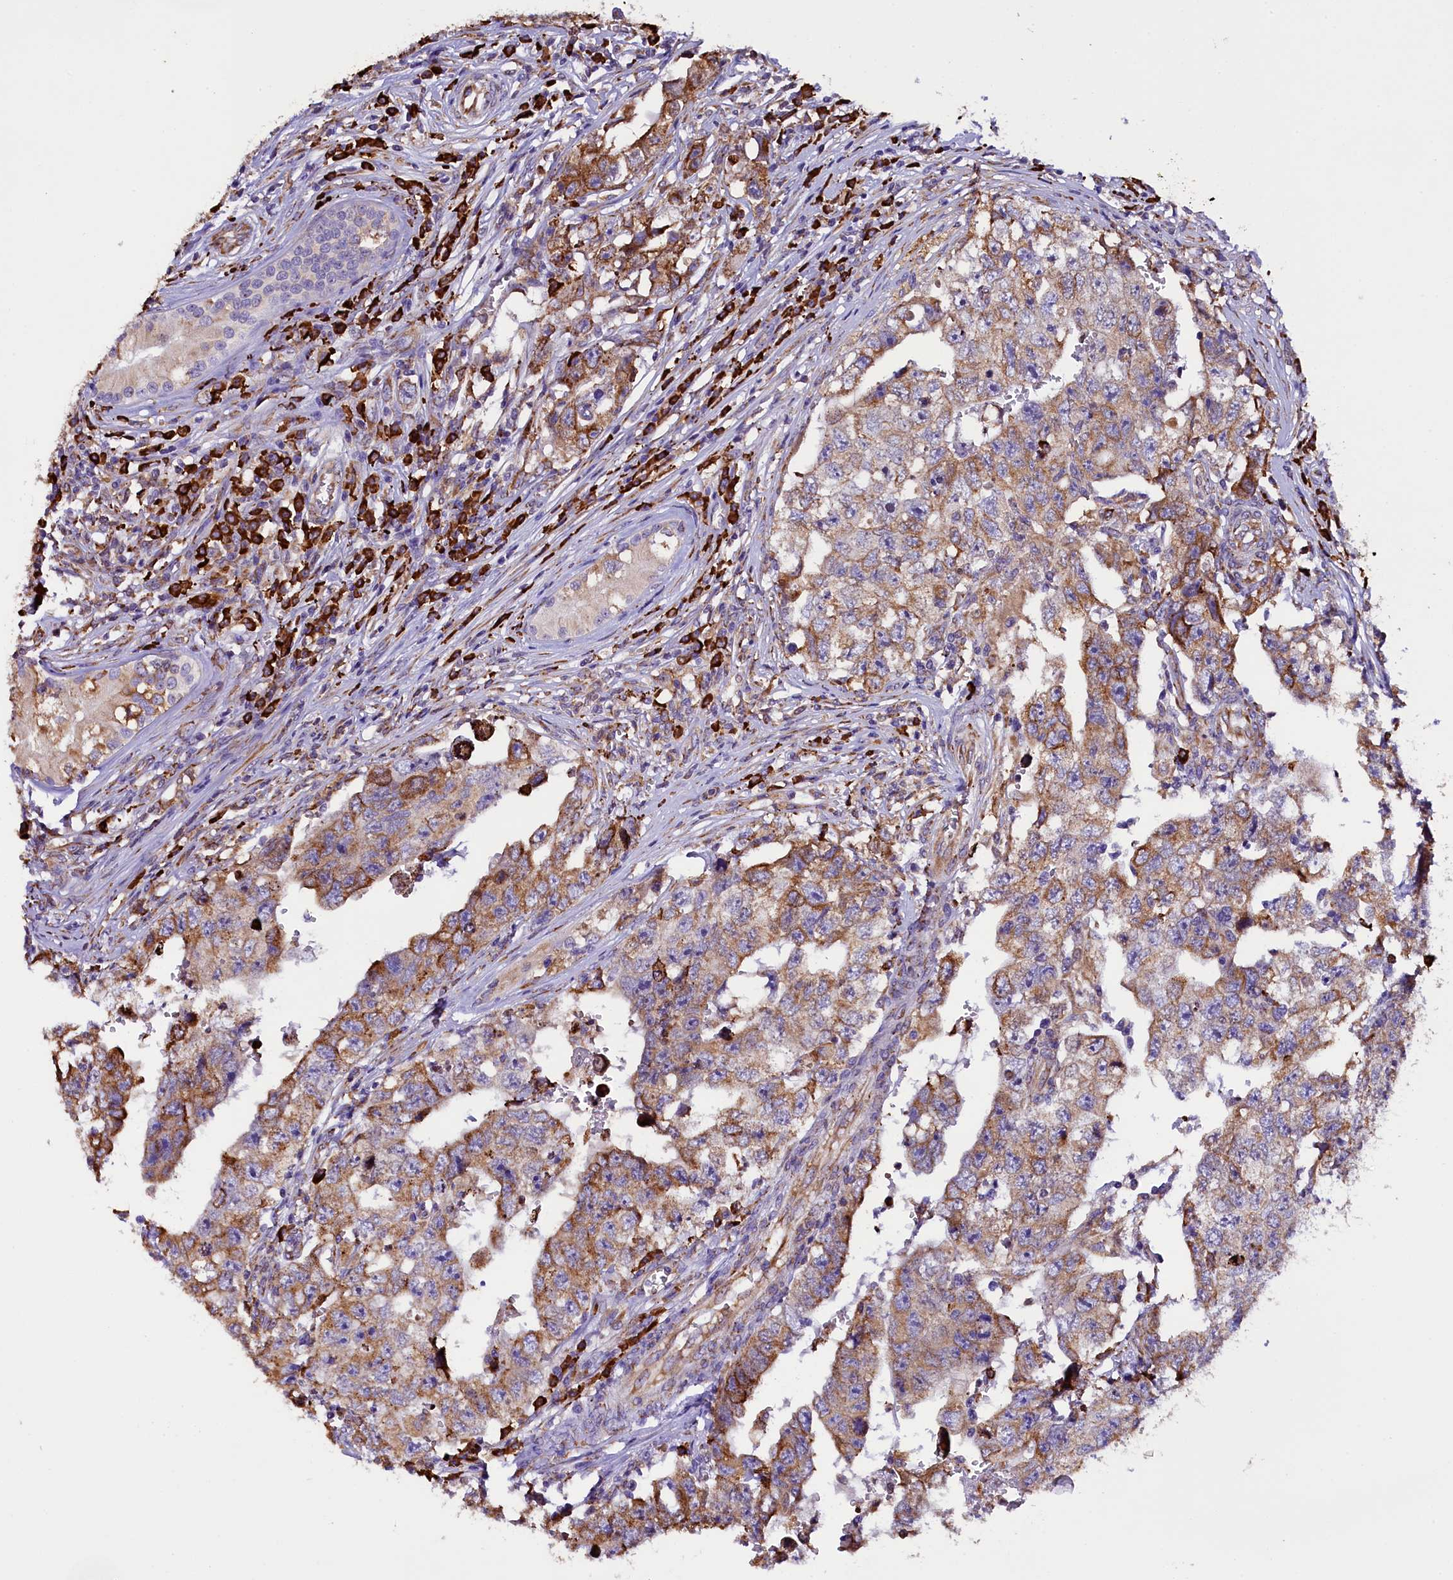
{"staining": {"intensity": "moderate", "quantity": ">75%", "location": "cytoplasmic/membranous"}, "tissue": "testis cancer", "cell_type": "Tumor cells", "image_type": "cancer", "snomed": [{"axis": "morphology", "description": "Carcinoma, Embryonal, NOS"}, {"axis": "topography", "description": "Testis"}], "caption": "Brown immunohistochemical staining in human embryonal carcinoma (testis) exhibits moderate cytoplasmic/membranous staining in about >75% of tumor cells.", "gene": "CAPS2", "patient": {"sex": "male", "age": 17}}